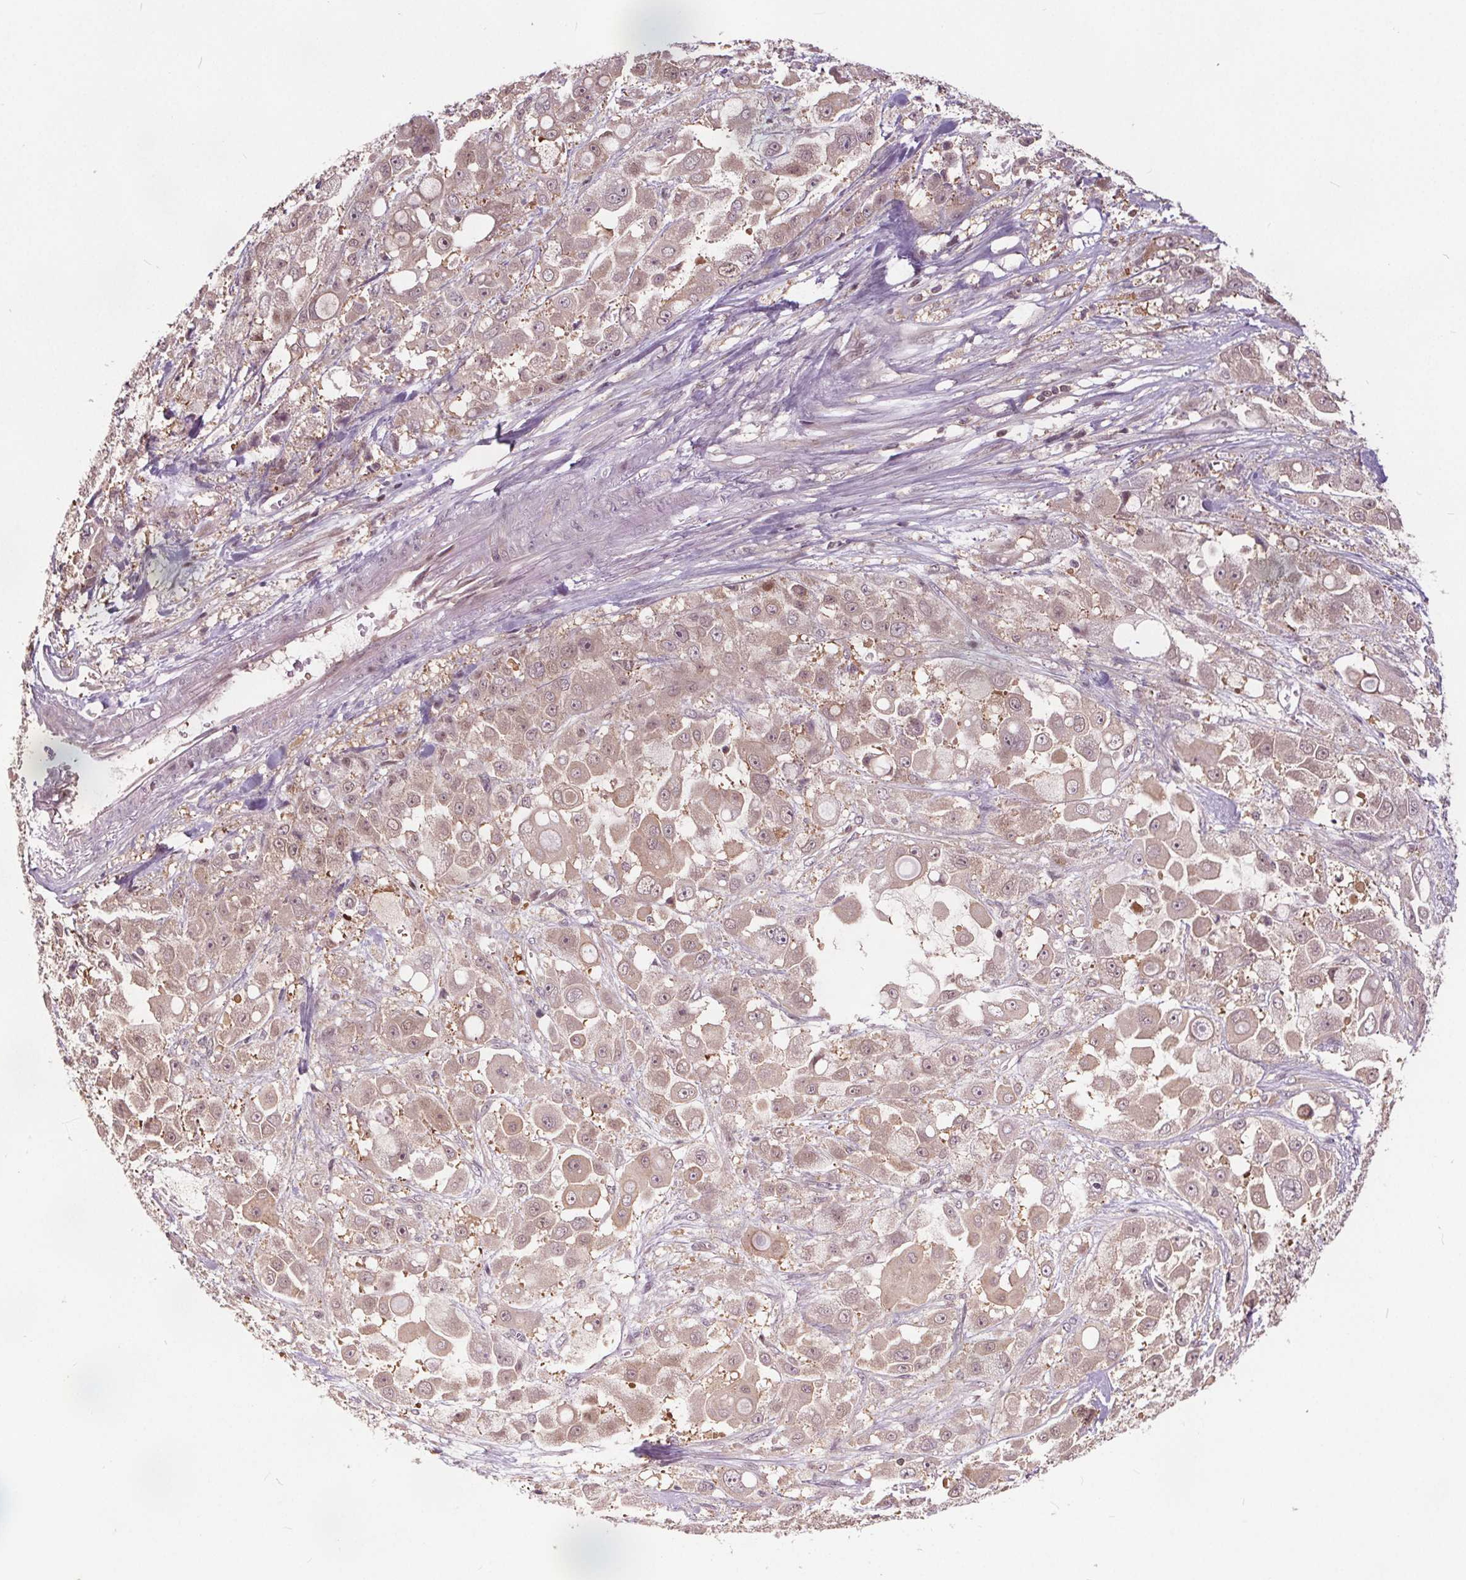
{"staining": {"intensity": "weak", "quantity": ">75%", "location": "cytoplasmic/membranous,nuclear"}, "tissue": "stomach cancer", "cell_type": "Tumor cells", "image_type": "cancer", "snomed": [{"axis": "morphology", "description": "Adenocarcinoma, NOS"}, {"axis": "topography", "description": "Stomach"}], "caption": "Brown immunohistochemical staining in human stomach cancer (adenocarcinoma) reveals weak cytoplasmic/membranous and nuclear expression in approximately >75% of tumor cells.", "gene": "HIF1AN", "patient": {"sex": "female", "age": 76}}